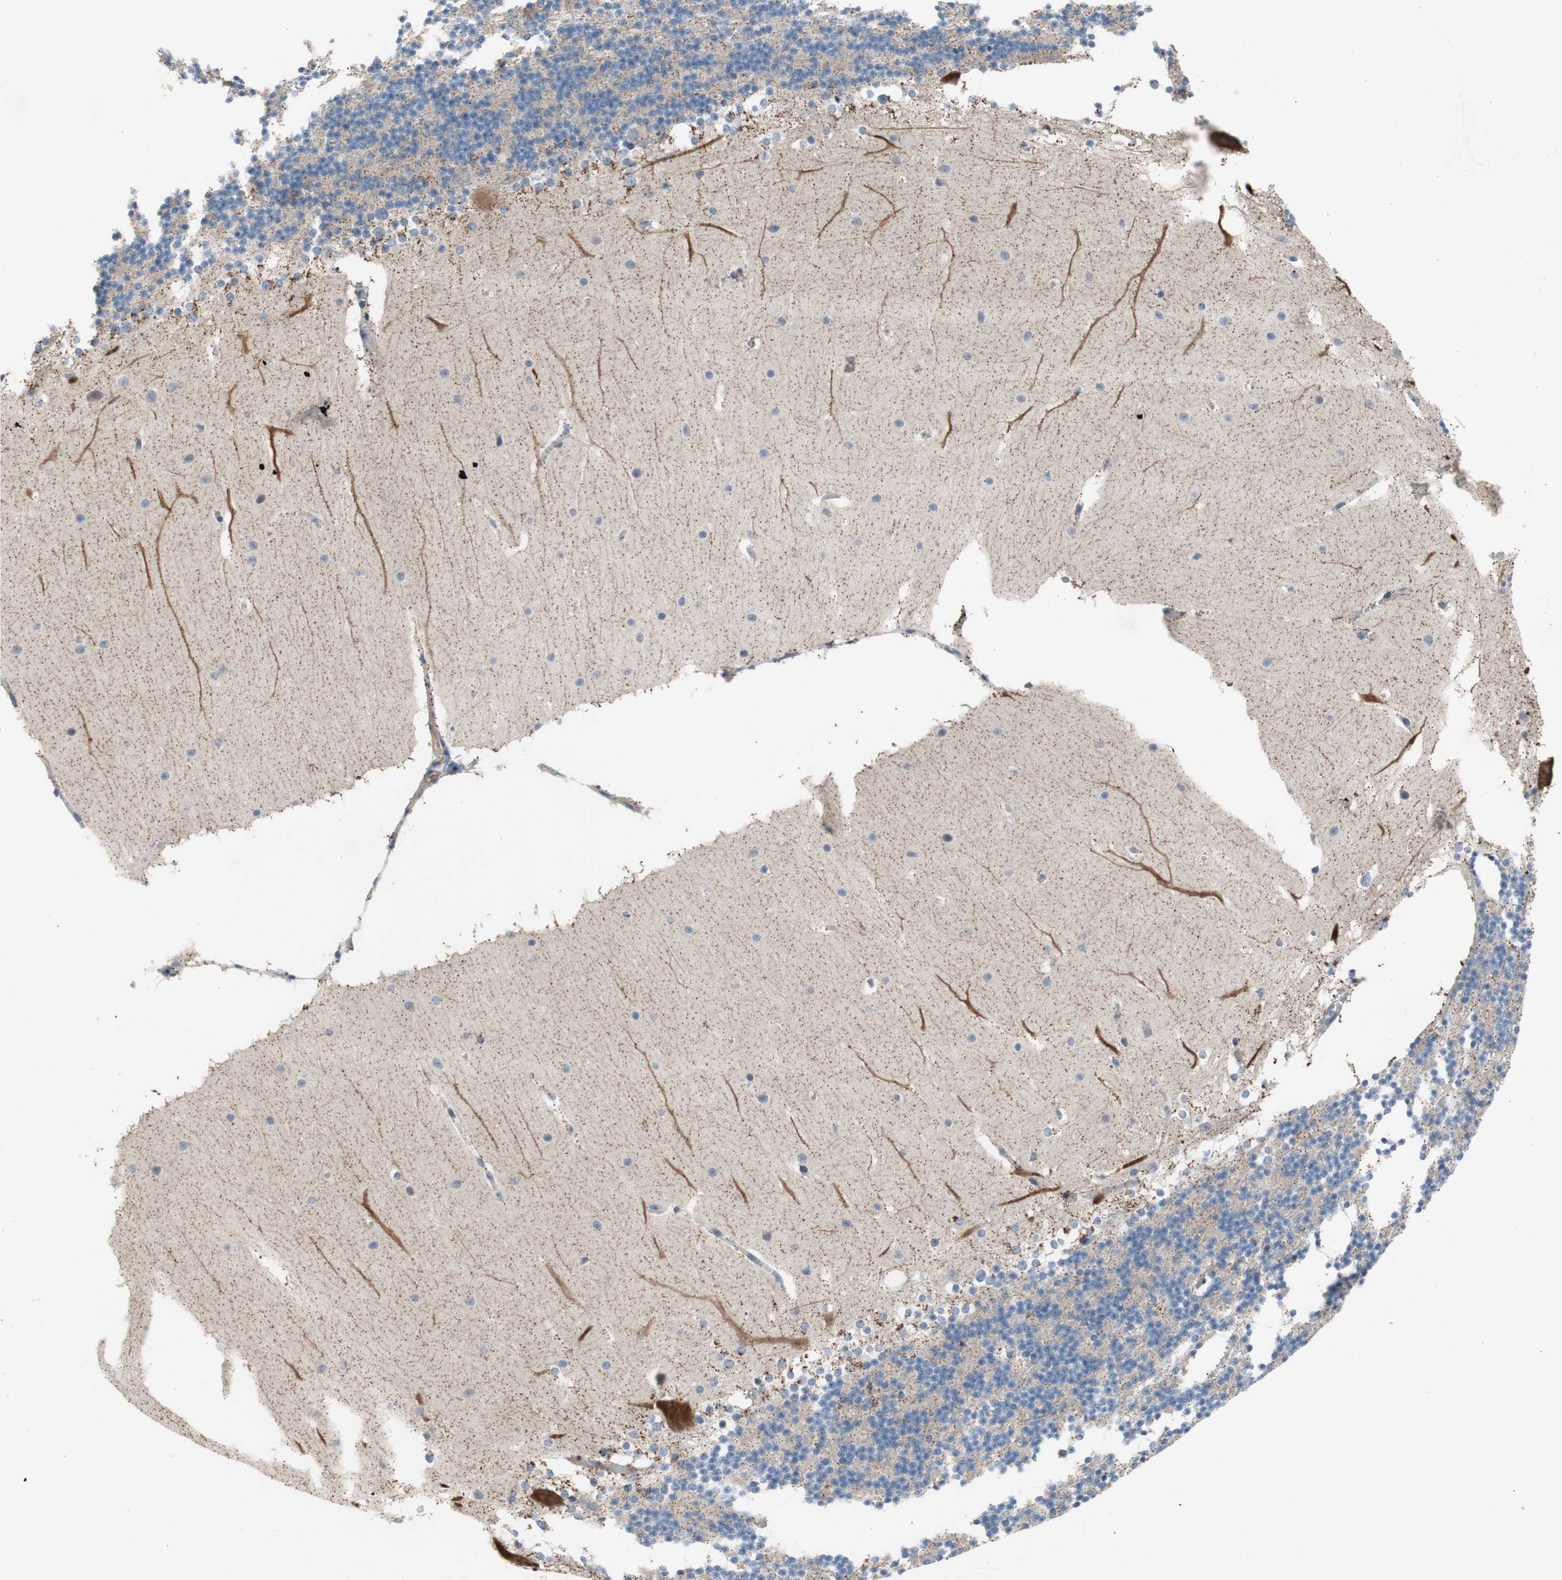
{"staining": {"intensity": "negative", "quantity": "none", "location": "none"}, "tissue": "cerebellum", "cell_type": "Cells in granular layer", "image_type": "normal", "snomed": [{"axis": "morphology", "description": "Normal tissue, NOS"}, {"axis": "topography", "description": "Cerebellum"}], "caption": "There is no significant expression in cells in granular layer of cerebellum.", "gene": "TACR3", "patient": {"sex": "female", "age": 19}}